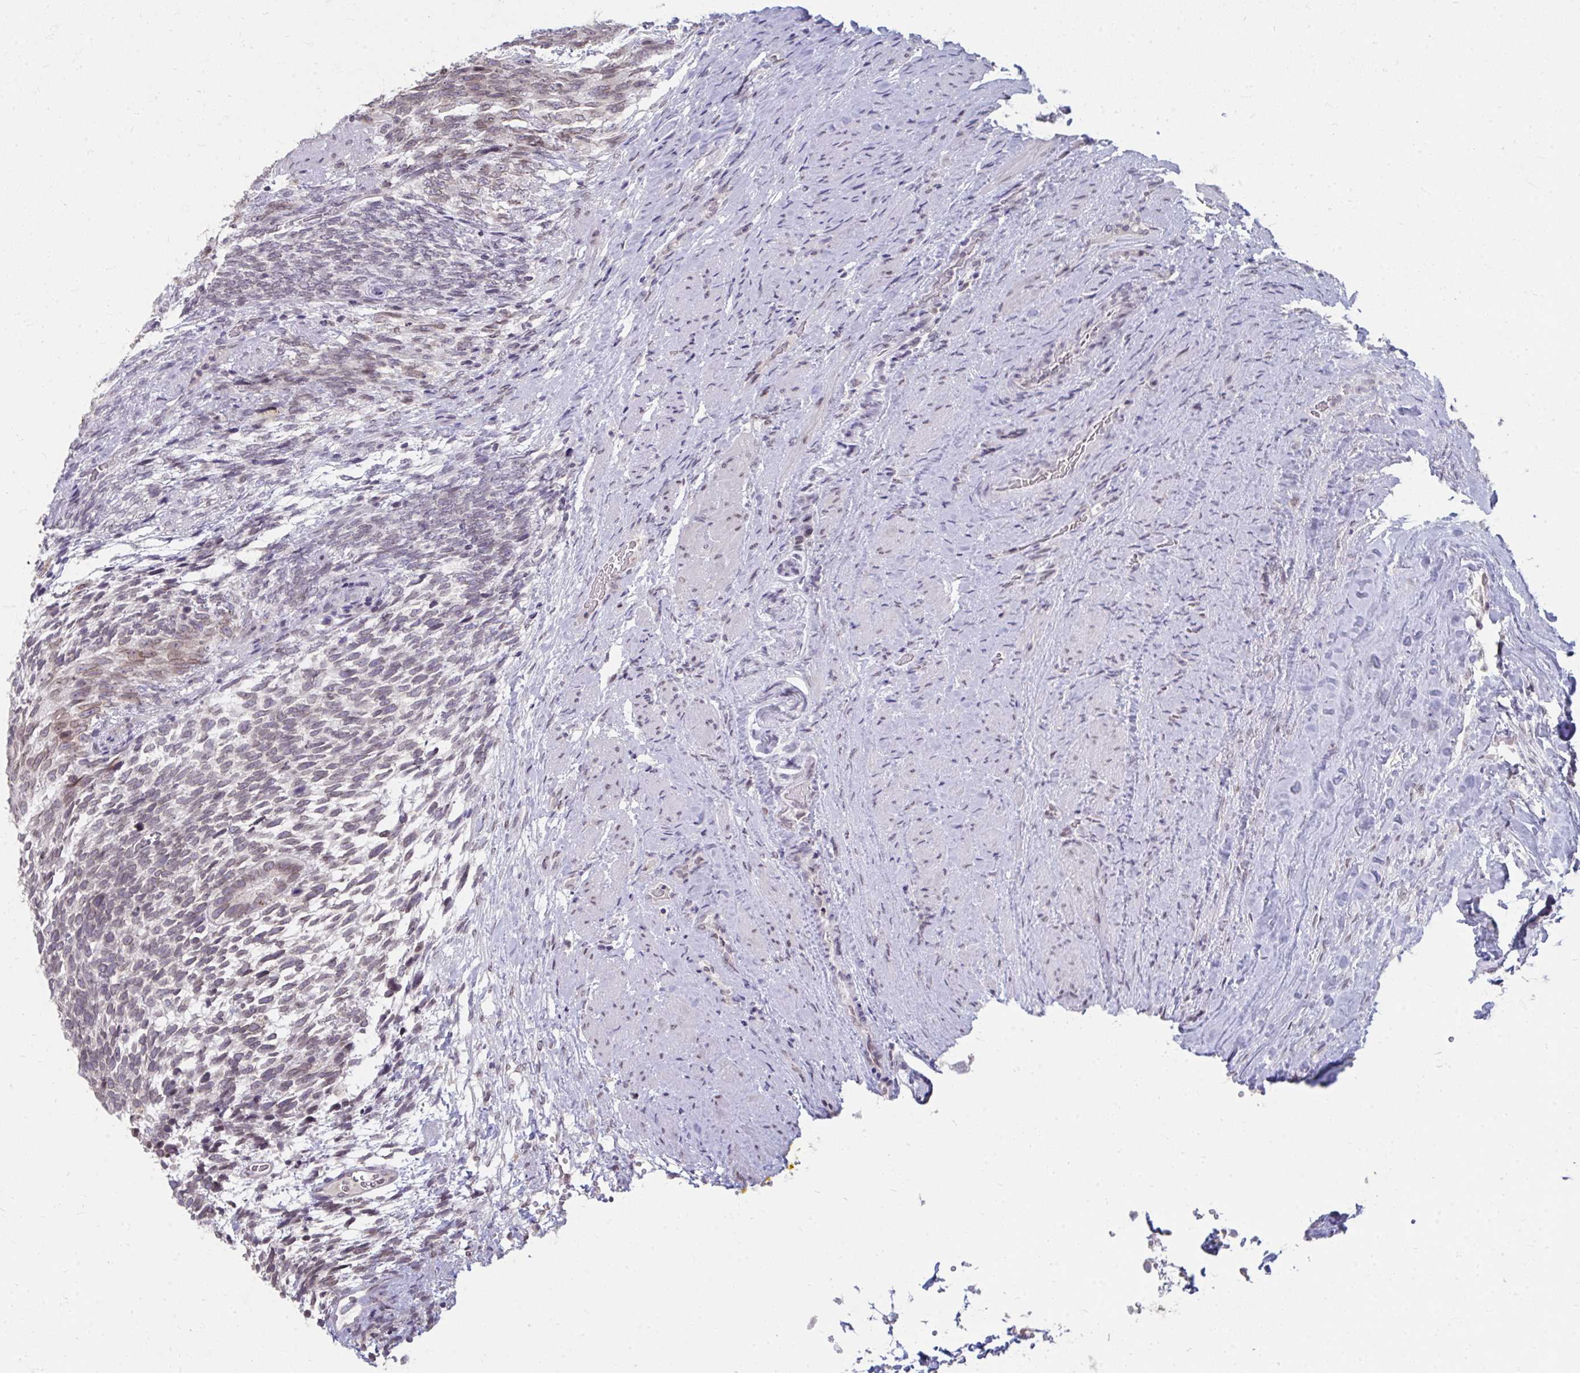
{"staining": {"intensity": "weak", "quantity": "25%-75%", "location": "nuclear"}, "tissue": "testis cancer", "cell_type": "Tumor cells", "image_type": "cancer", "snomed": [{"axis": "morphology", "description": "Carcinoma, Embryonal, NOS"}, {"axis": "topography", "description": "Testis"}], "caption": "Tumor cells display weak nuclear expression in about 25%-75% of cells in testis cancer.", "gene": "NUP133", "patient": {"sex": "male", "age": 23}}